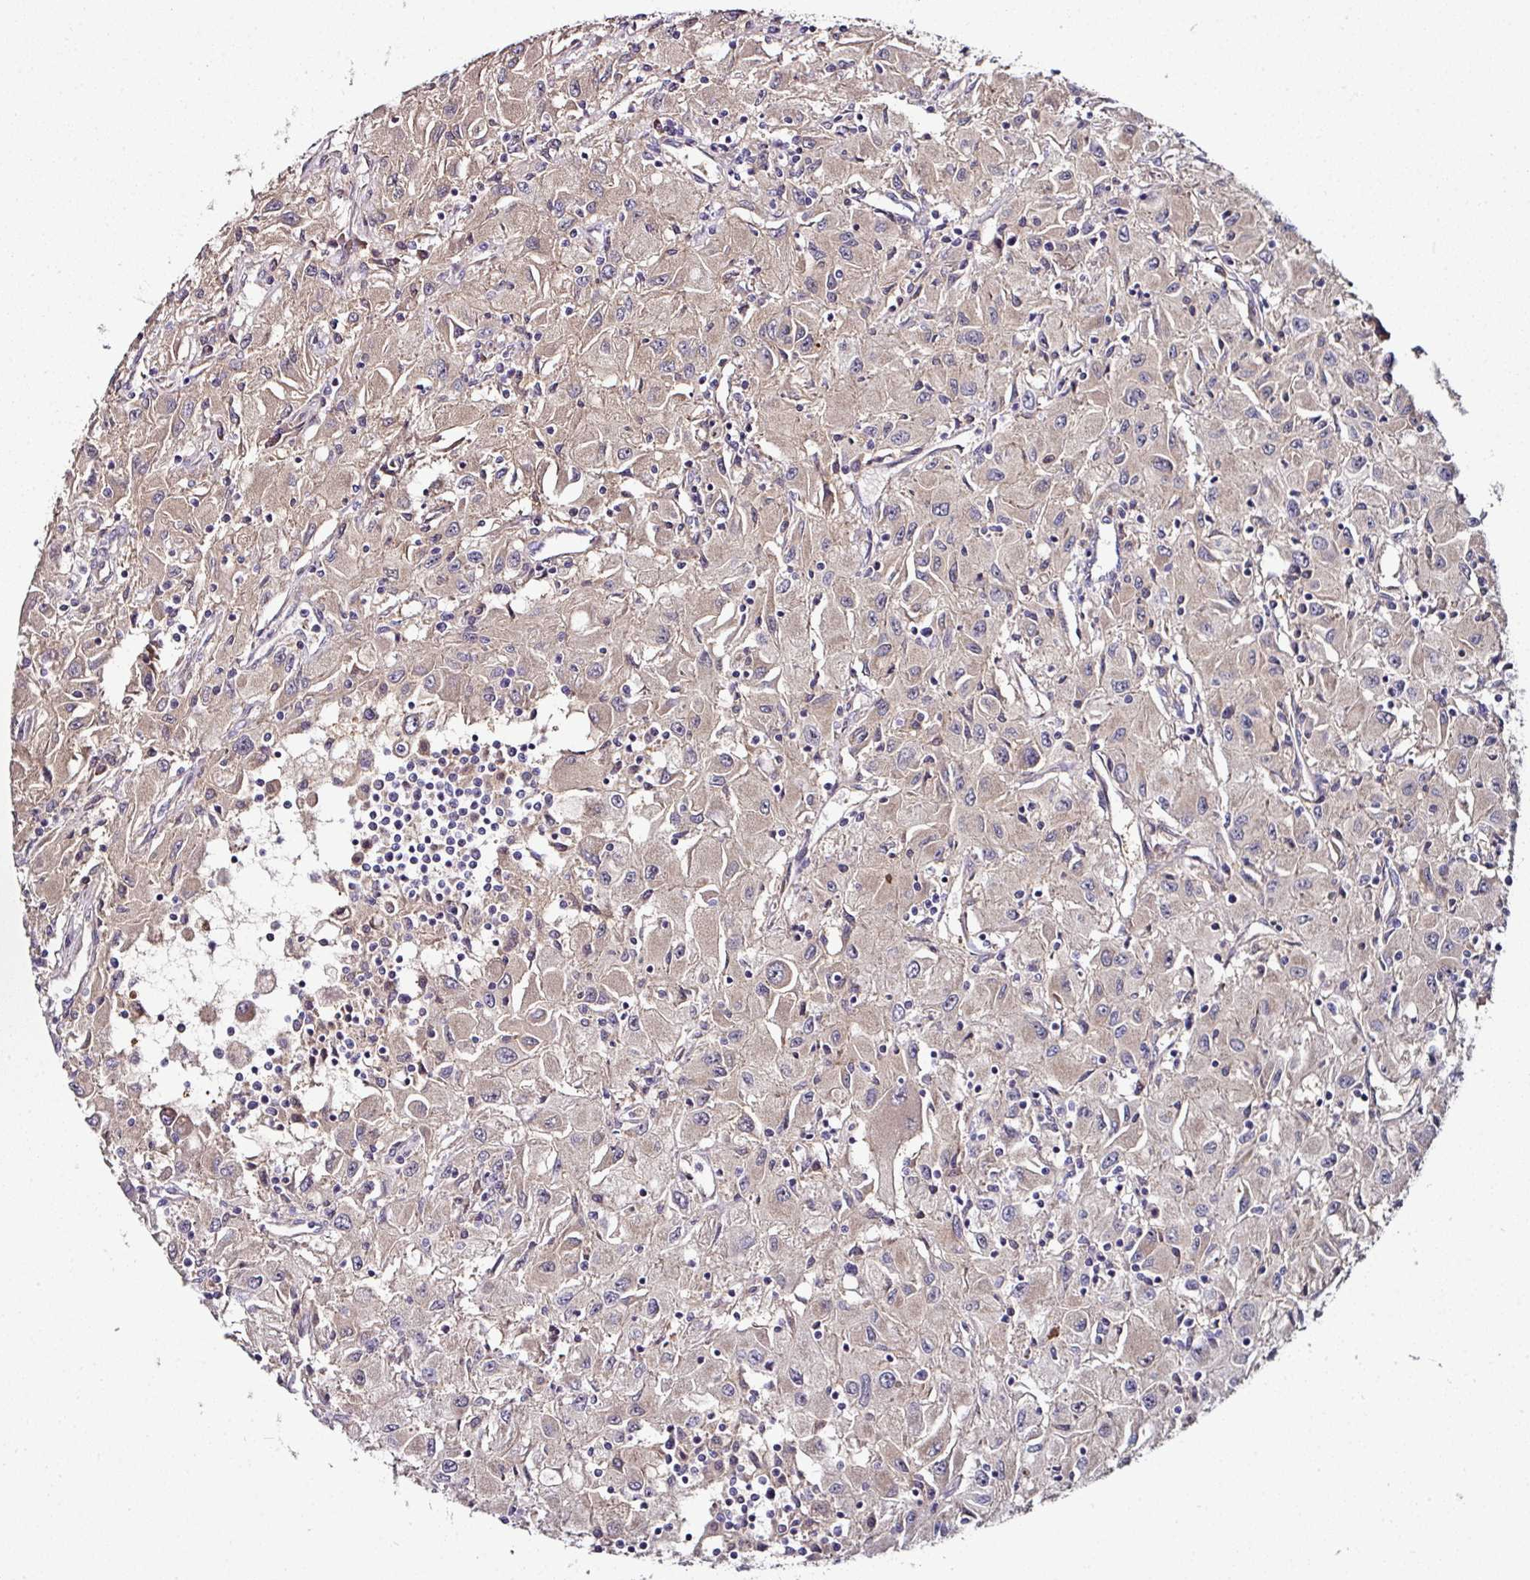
{"staining": {"intensity": "weak", "quantity": "25%-75%", "location": "cytoplasmic/membranous"}, "tissue": "renal cancer", "cell_type": "Tumor cells", "image_type": "cancer", "snomed": [{"axis": "morphology", "description": "Adenocarcinoma, NOS"}, {"axis": "topography", "description": "Kidney"}], "caption": "The image exhibits staining of renal cancer, revealing weak cytoplasmic/membranous protein staining (brown color) within tumor cells. The staining was performed using DAB, with brown indicating positive protein expression. Nuclei are stained blue with hematoxylin.", "gene": "CTDSP2", "patient": {"sex": "female", "age": 67}}